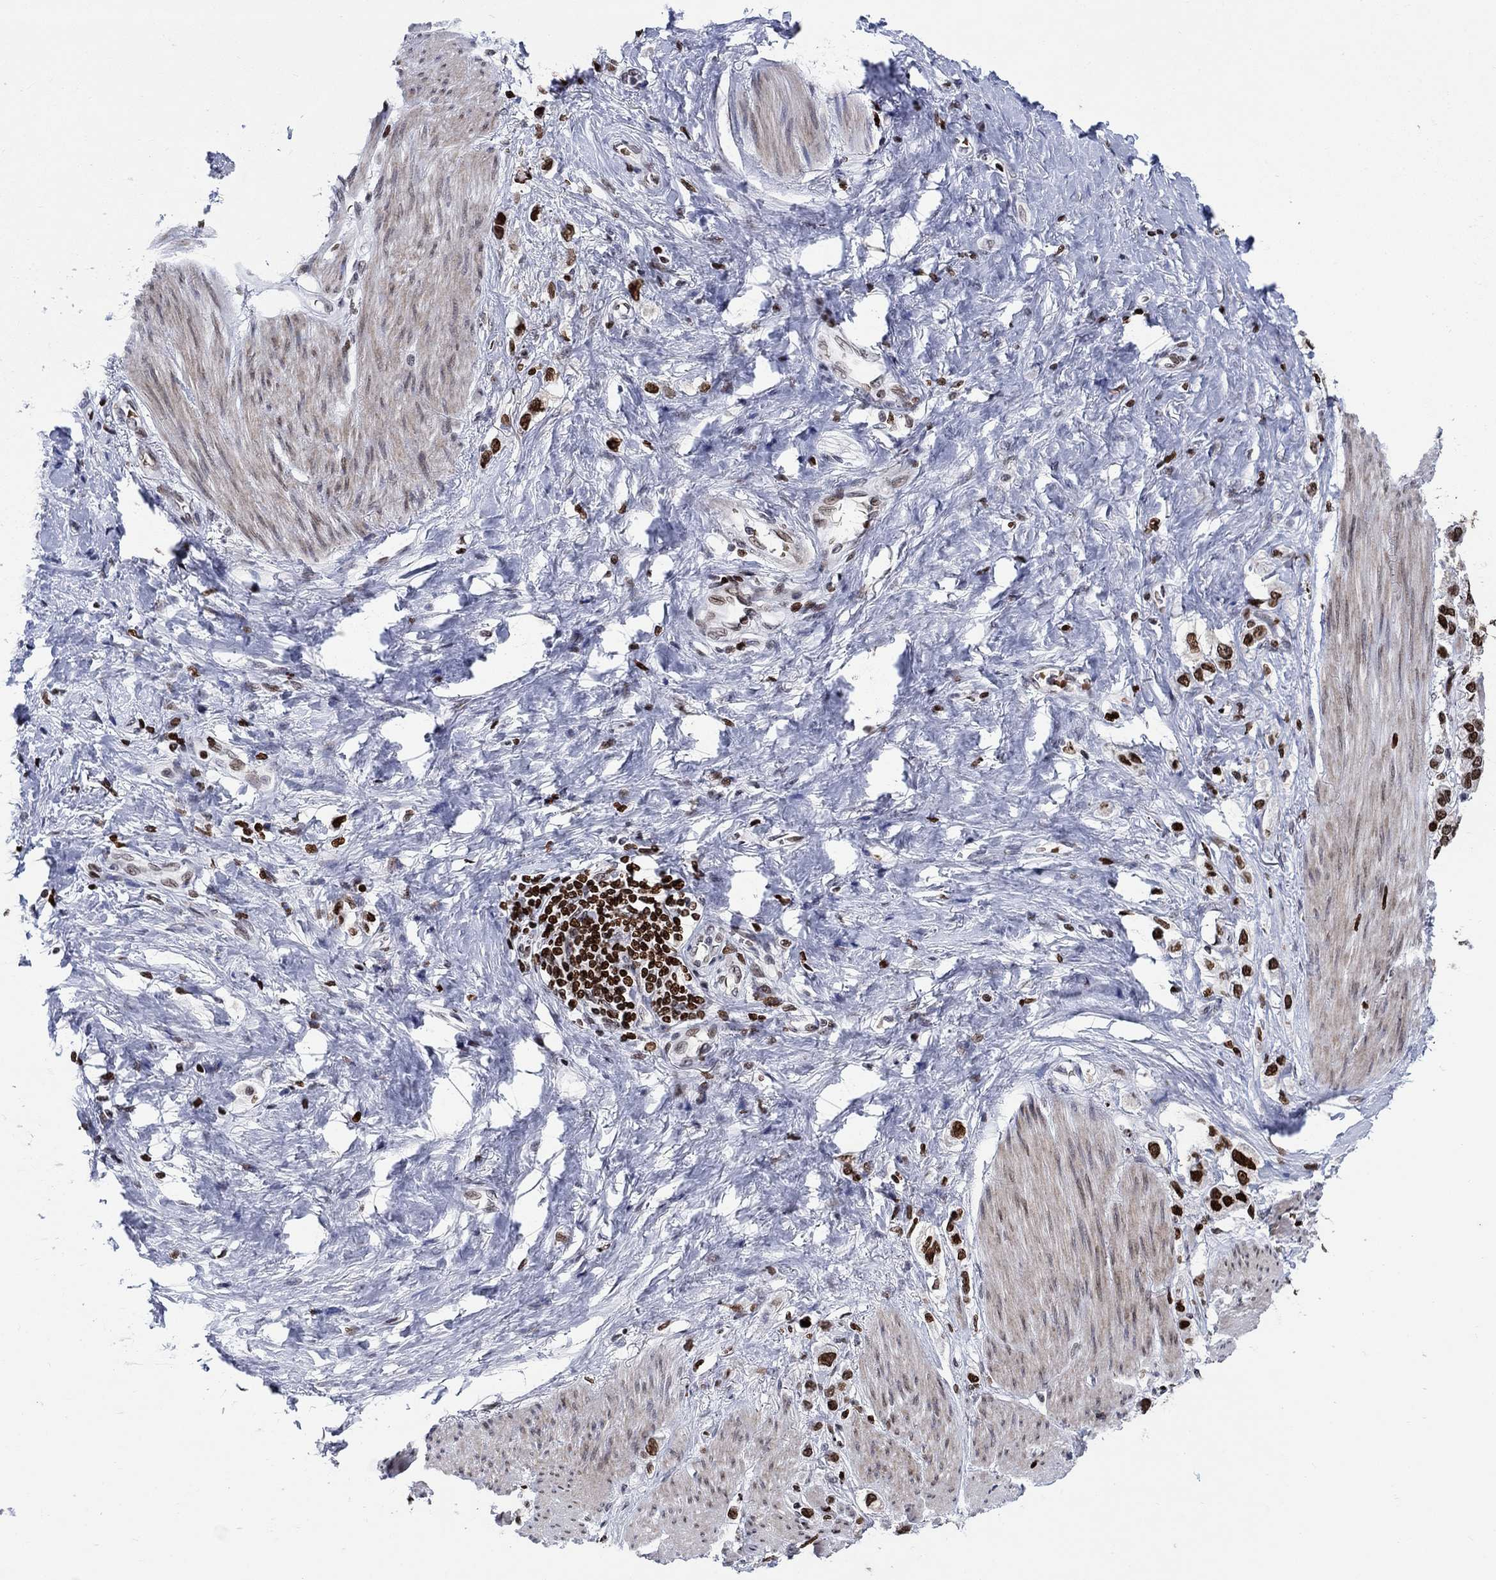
{"staining": {"intensity": "strong", "quantity": ">75%", "location": "nuclear"}, "tissue": "stomach cancer", "cell_type": "Tumor cells", "image_type": "cancer", "snomed": [{"axis": "morphology", "description": "Normal tissue, NOS"}, {"axis": "morphology", "description": "Adenocarcinoma, NOS"}, {"axis": "morphology", "description": "Adenocarcinoma, High grade"}, {"axis": "topography", "description": "Stomach, upper"}, {"axis": "topography", "description": "Stomach"}], "caption": "Adenocarcinoma (stomach) tissue reveals strong nuclear positivity in approximately >75% of tumor cells, visualized by immunohistochemistry.", "gene": "HMGA1", "patient": {"sex": "female", "age": 65}}